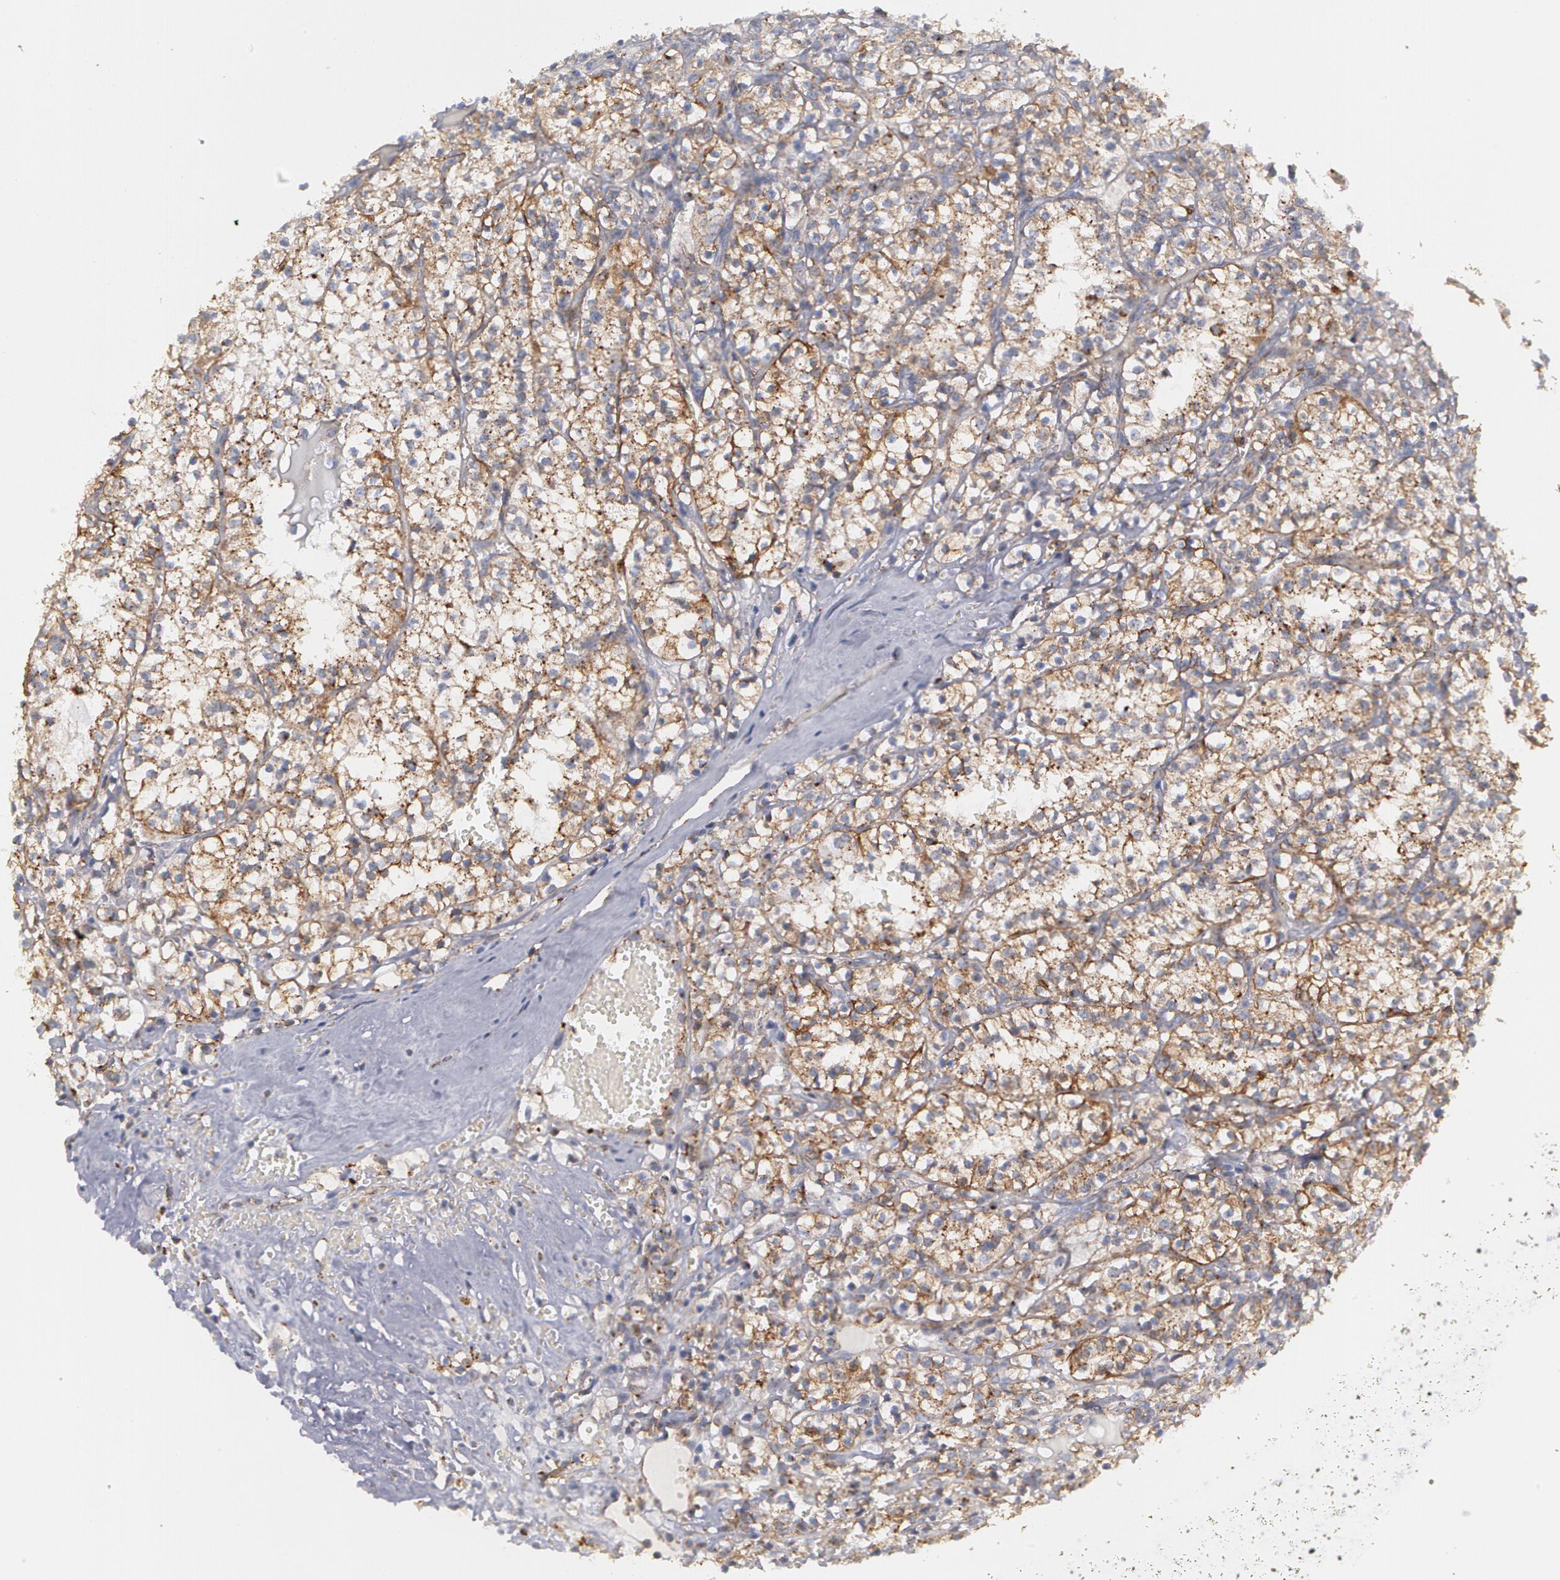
{"staining": {"intensity": "moderate", "quantity": ">75%", "location": "cytoplasmic/membranous"}, "tissue": "renal cancer", "cell_type": "Tumor cells", "image_type": "cancer", "snomed": [{"axis": "morphology", "description": "Adenocarcinoma, NOS"}, {"axis": "topography", "description": "Kidney"}], "caption": "Adenocarcinoma (renal) tissue reveals moderate cytoplasmic/membranous positivity in about >75% of tumor cells, visualized by immunohistochemistry.", "gene": "FLOT2", "patient": {"sex": "male", "age": 61}}